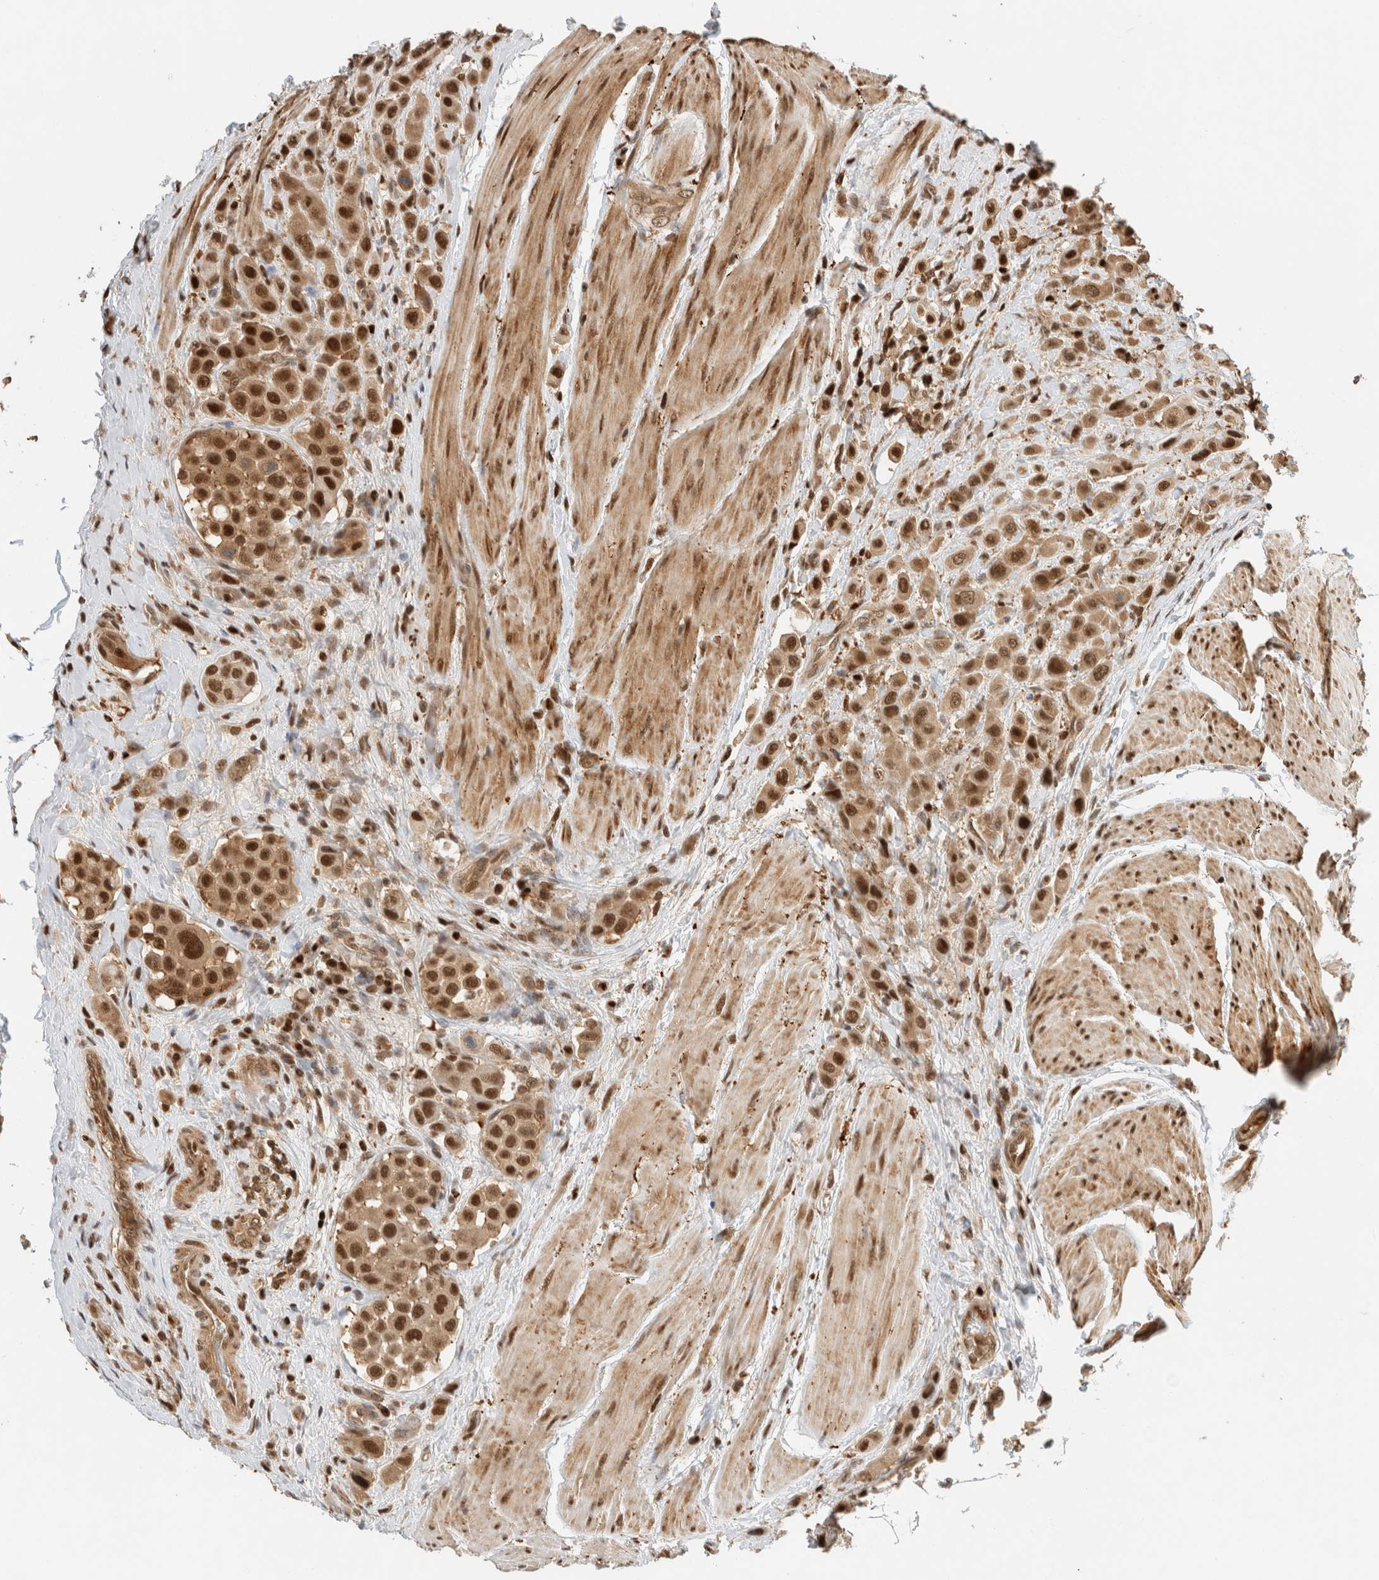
{"staining": {"intensity": "strong", "quantity": ">75%", "location": "cytoplasmic/membranous,nuclear"}, "tissue": "urothelial cancer", "cell_type": "Tumor cells", "image_type": "cancer", "snomed": [{"axis": "morphology", "description": "Urothelial carcinoma, High grade"}, {"axis": "topography", "description": "Urinary bladder"}], "caption": "Tumor cells show high levels of strong cytoplasmic/membranous and nuclear expression in about >75% of cells in human urothelial carcinoma (high-grade).", "gene": "SNRNP40", "patient": {"sex": "male", "age": 50}}